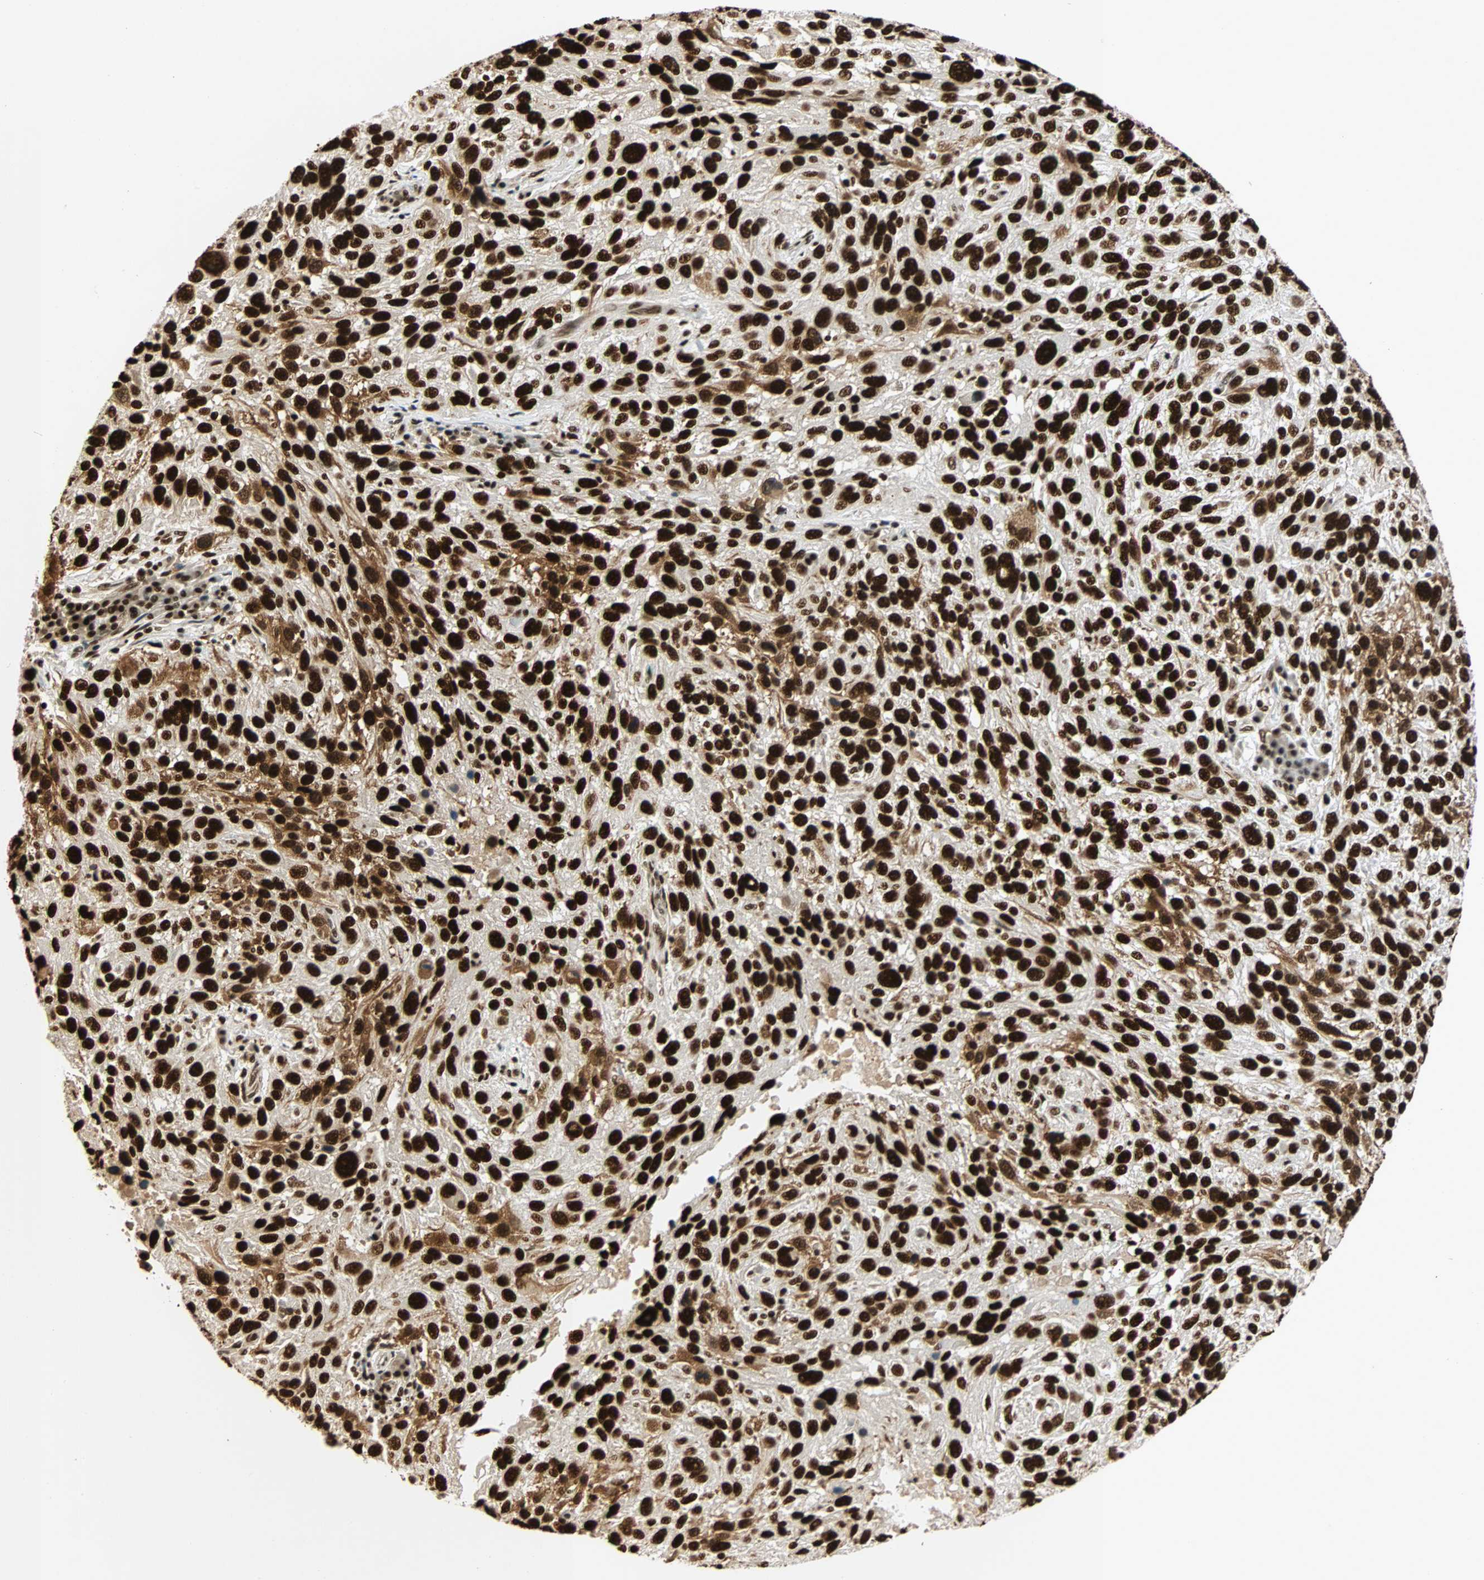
{"staining": {"intensity": "strong", "quantity": ">75%", "location": "nuclear"}, "tissue": "melanoma", "cell_type": "Tumor cells", "image_type": "cancer", "snomed": [{"axis": "morphology", "description": "Malignant melanoma, NOS"}, {"axis": "topography", "description": "Skin"}], "caption": "Melanoma stained for a protein displays strong nuclear positivity in tumor cells.", "gene": "CDK12", "patient": {"sex": "male", "age": 53}}